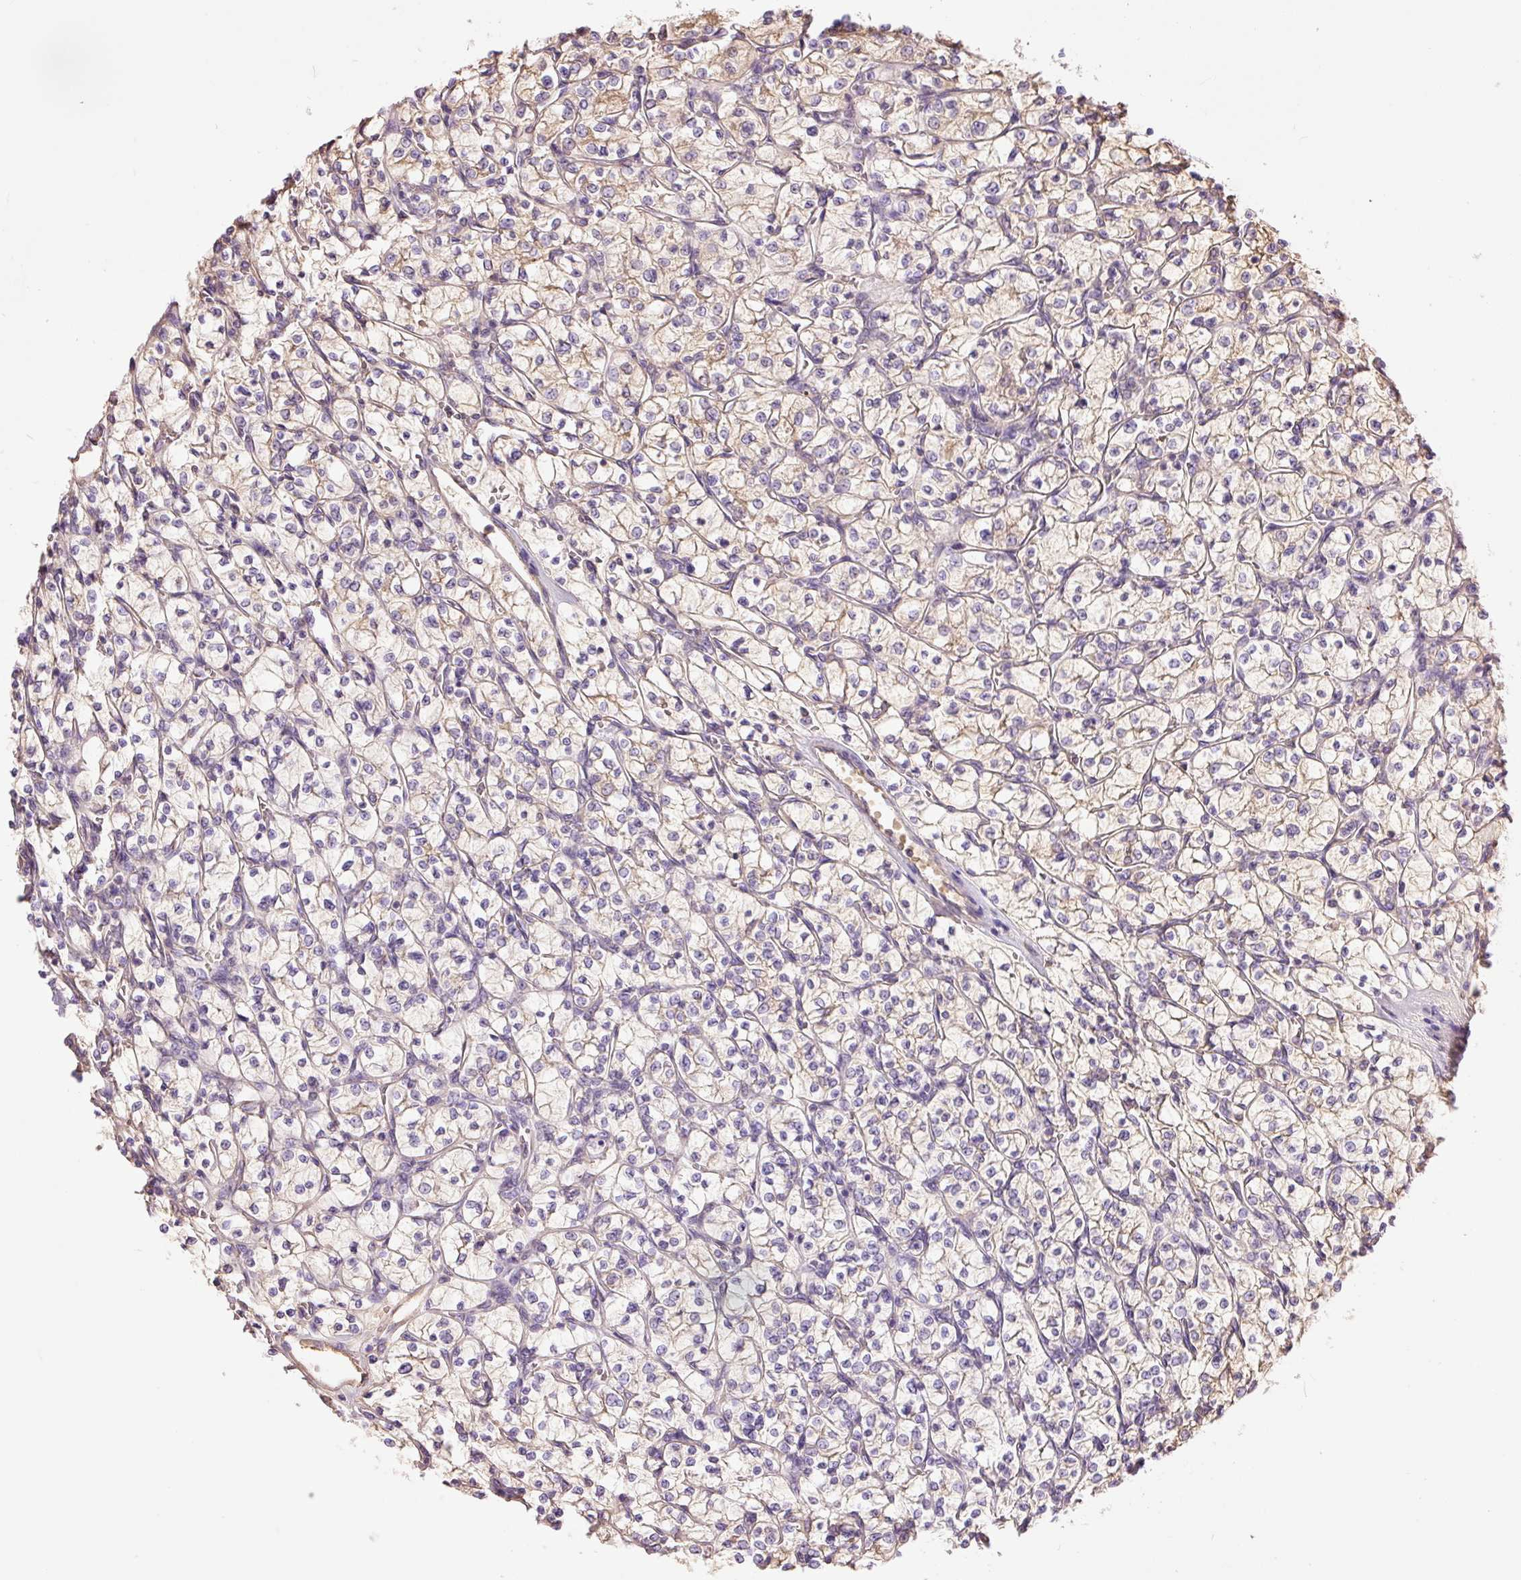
{"staining": {"intensity": "weak", "quantity": "25%-75%", "location": "cytoplasmic/membranous"}, "tissue": "renal cancer", "cell_type": "Tumor cells", "image_type": "cancer", "snomed": [{"axis": "morphology", "description": "Adenocarcinoma, NOS"}, {"axis": "topography", "description": "Kidney"}], "caption": "Immunohistochemistry (IHC) (DAB) staining of human renal adenocarcinoma demonstrates weak cytoplasmic/membranous protein staining in approximately 25%-75% of tumor cells.", "gene": "PRPF38B", "patient": {"sex": "female", "age": 64}}